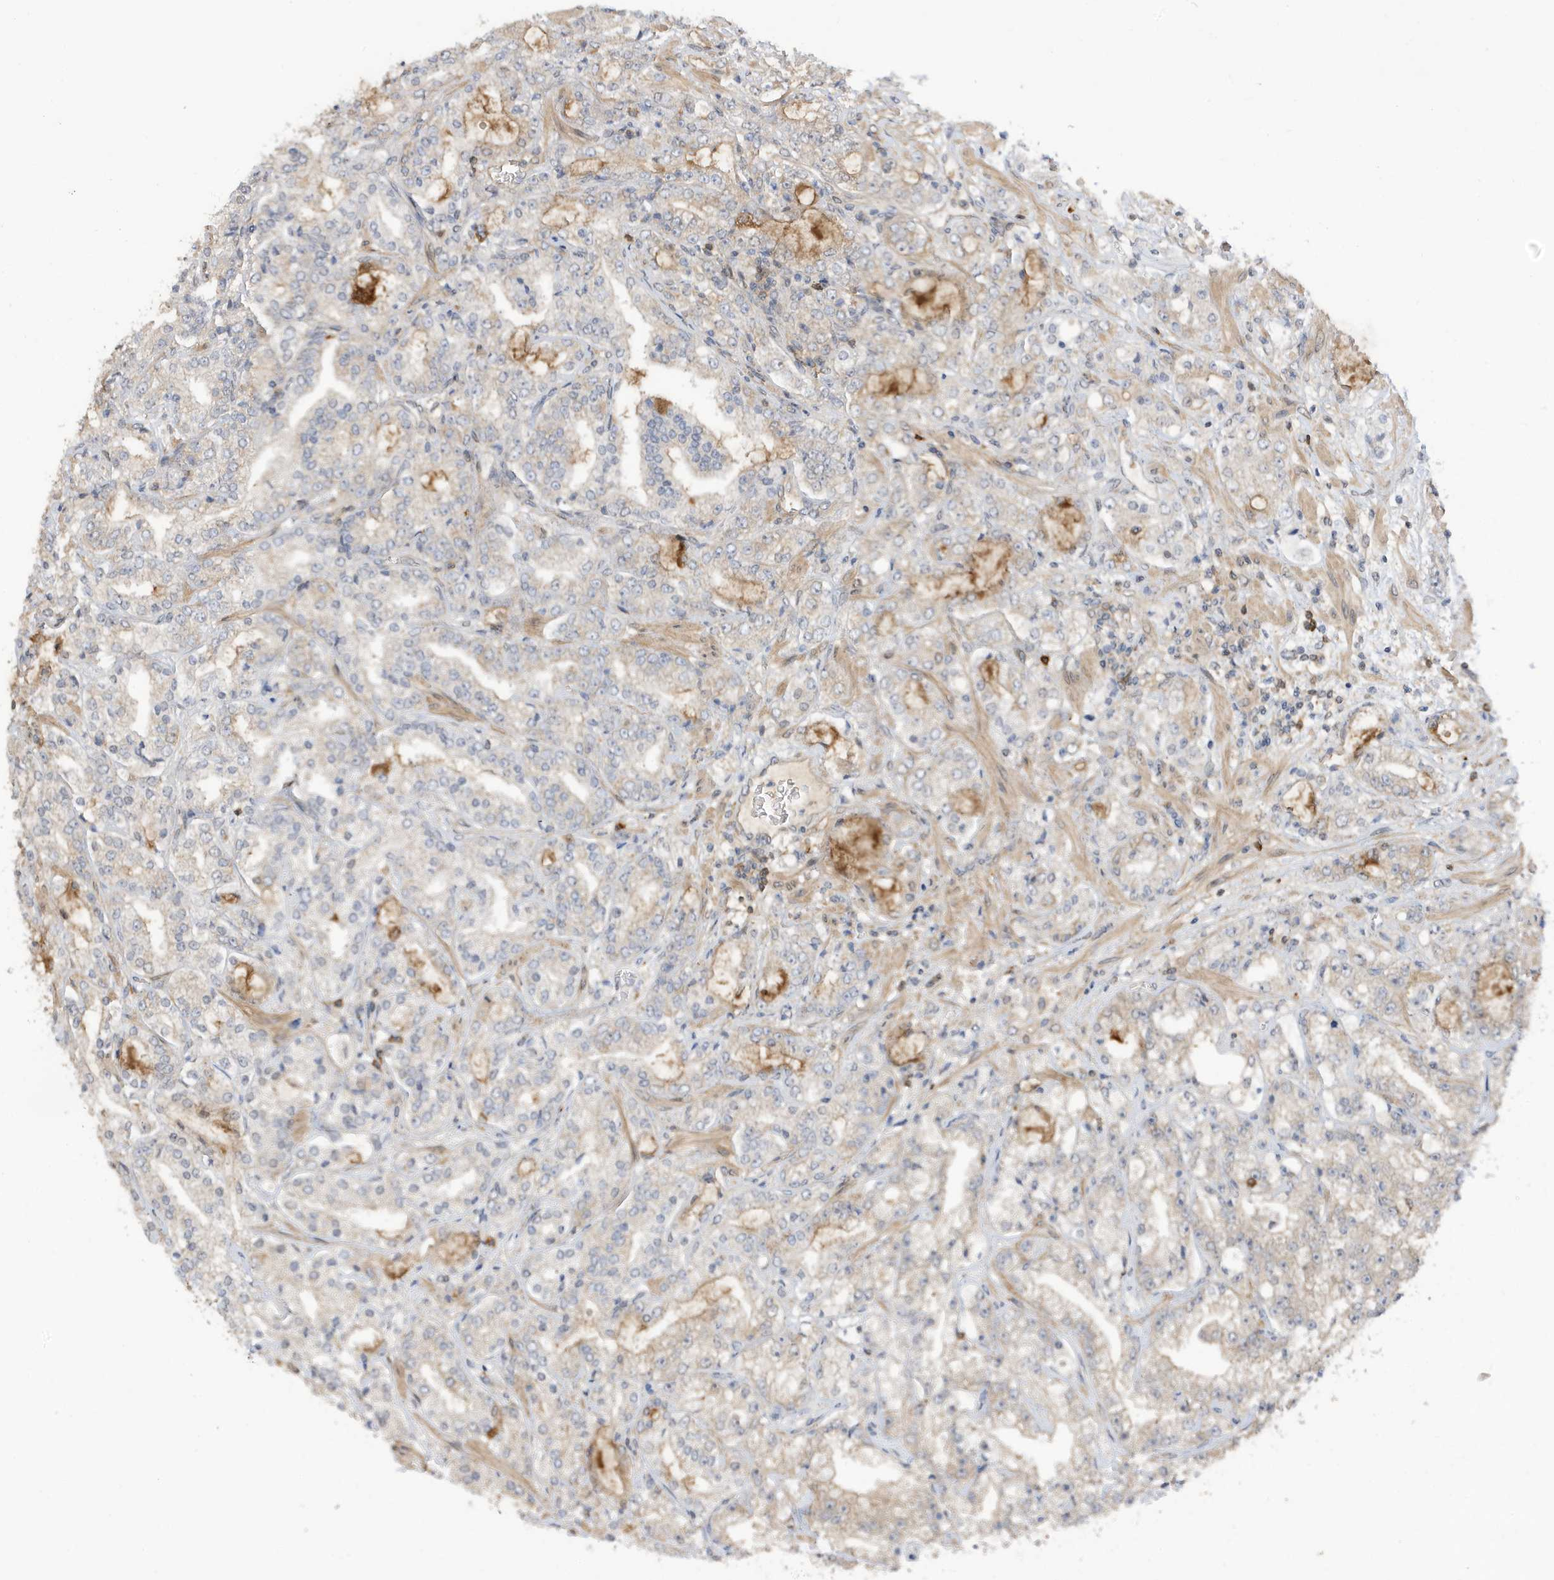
{"staining": {"intensity": "moderate", "quantity": "<25%", "location": "cytoplasmic/membranous"}, "tissue": "prostate cancer", "cell_type": "Tumor cells", "image_type": "cancer", "snomed": [{"axis": "morphology", "description": "Adenocarcinoma, High grade"}, {"axis": "topography", "description": "Prostate"}], "caption": "Tumor cells reveal low levels of moderate cytoplasmic/membranous expression in approximately <25% of cells in human prostate adenocarcinoma (high-grade).", "gene": "TAB3", "patient": {"sex": "male", "age": 64}}